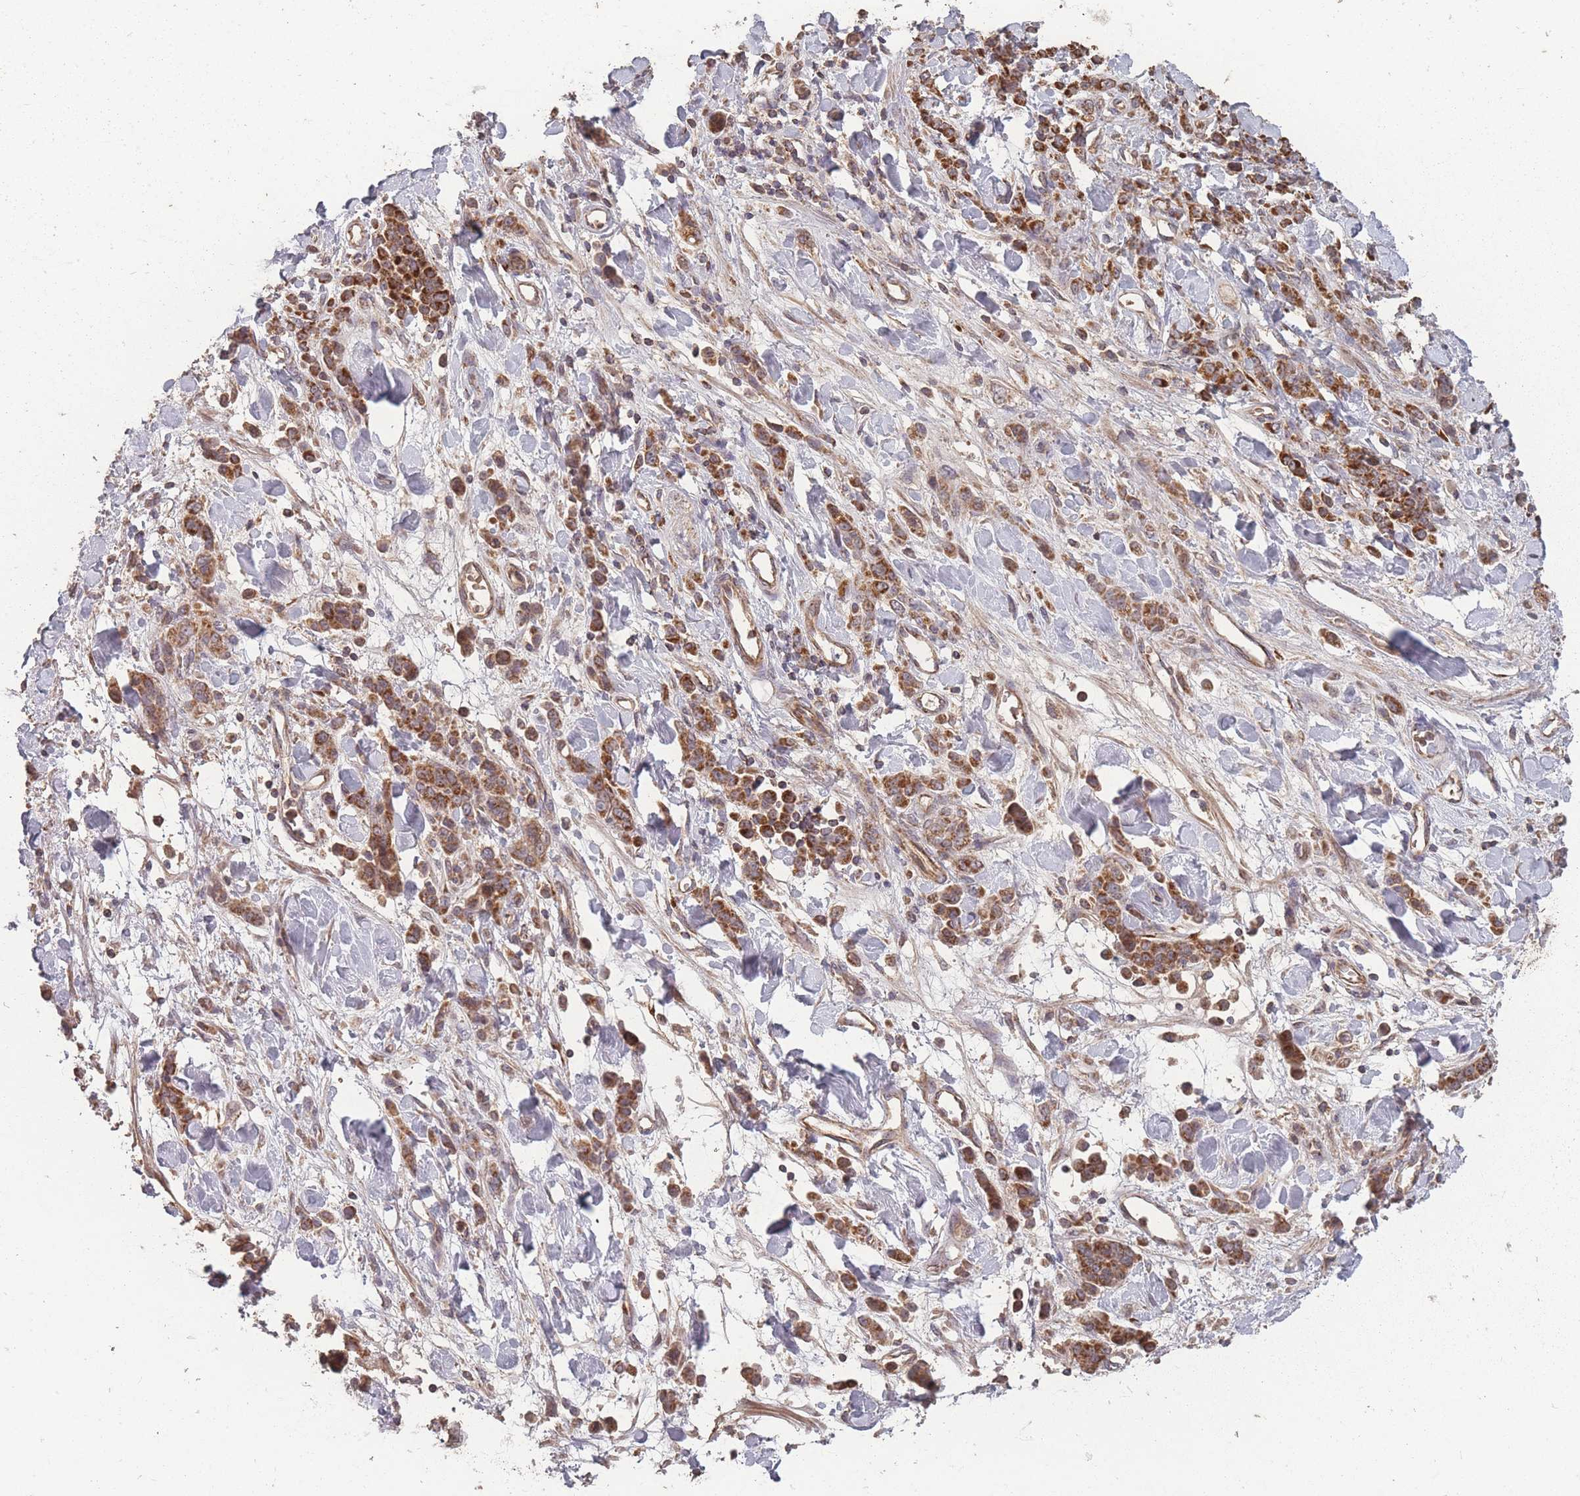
{"staining": {"intensity": "moderate", "quantity": ">75%", "location": "cytoplasmic/membranous"}, "tissue": "stomach cancer", "cell_type": "Tumor cells", "image_type": "cancer", "snomed": [{"axis": "morphology", "description": "Normal tissue, NOS"}, {"axis": "morphology", "description": "Adenocarcinoma, NOS"}, {"axis": "topography", "description": "Stomach"}], "caption": "IHC micrograph of neoplastic tissue: adenocarcinoma (stomach) stained using immunohistochemistry (IHC) reveals medium levels of moderate protein expression localized specifically in the cytoplasmic/membranous of tumor cells, appearing as a cytoplasmic/membranous brown color.", "gene": "LYRM7", "patient": {"sex": "male", "age": 82}}